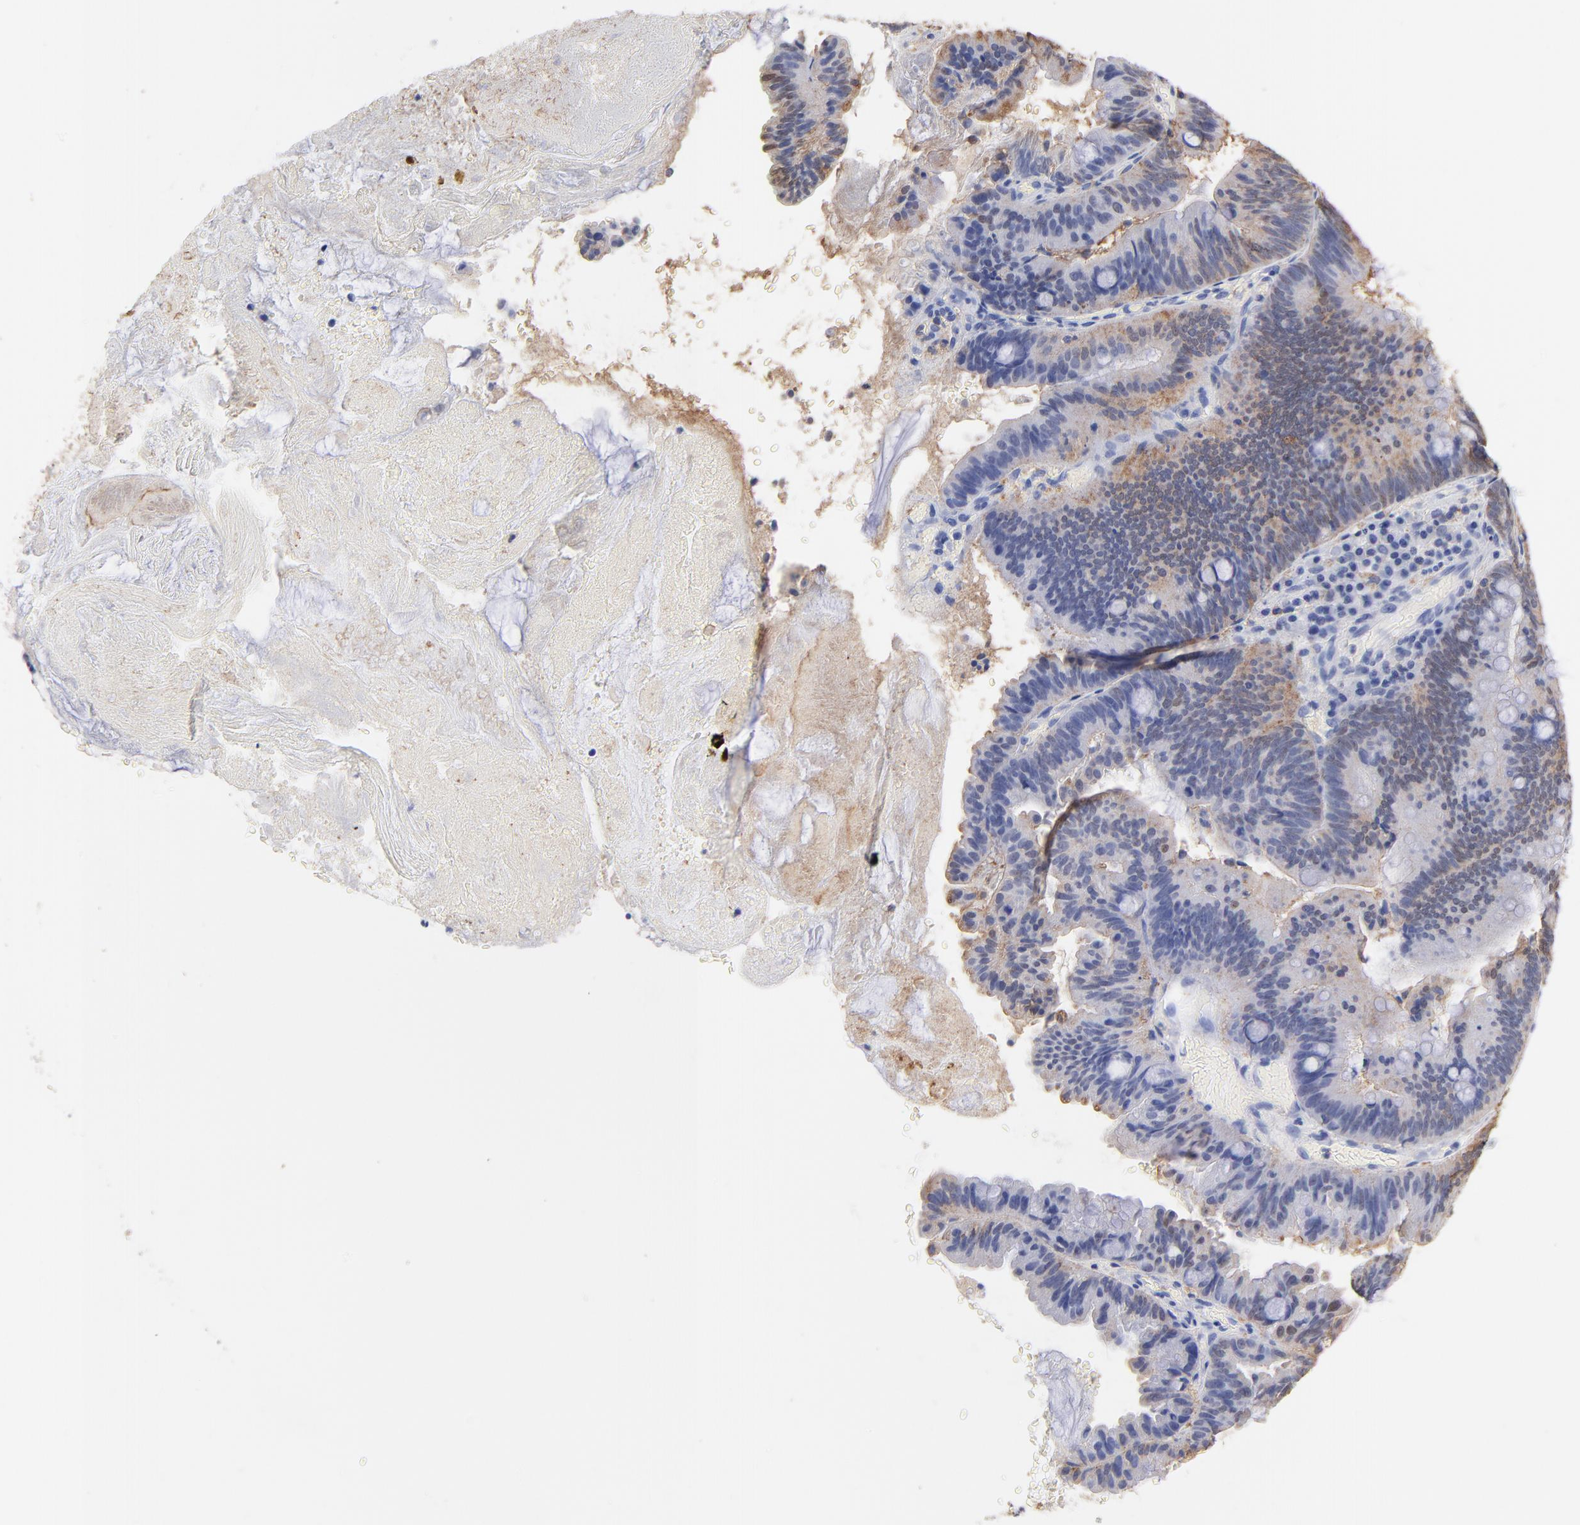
{"staining": {"intensity": "moderate", "quantity": "25%-75%", "location": "cytoplasmic/membranous"}, "tissue": "pancreatic cancer", "cell_type": "Tumor cells", "image_type": "cancer", "snomed": [{"axis": "morphology", "description": "Adenocarcinoma, NOS"}, {"axis": "topography", "description": "Pancreas"}], "caption": "Tumor cells show medium levels of moderate cytoplasmic/membranous positivity in about 25%-75% of cells in adenocarcinoma (pancreatic).", "gene": "ASL", "patient": {"sex": "male", "age": 82}}